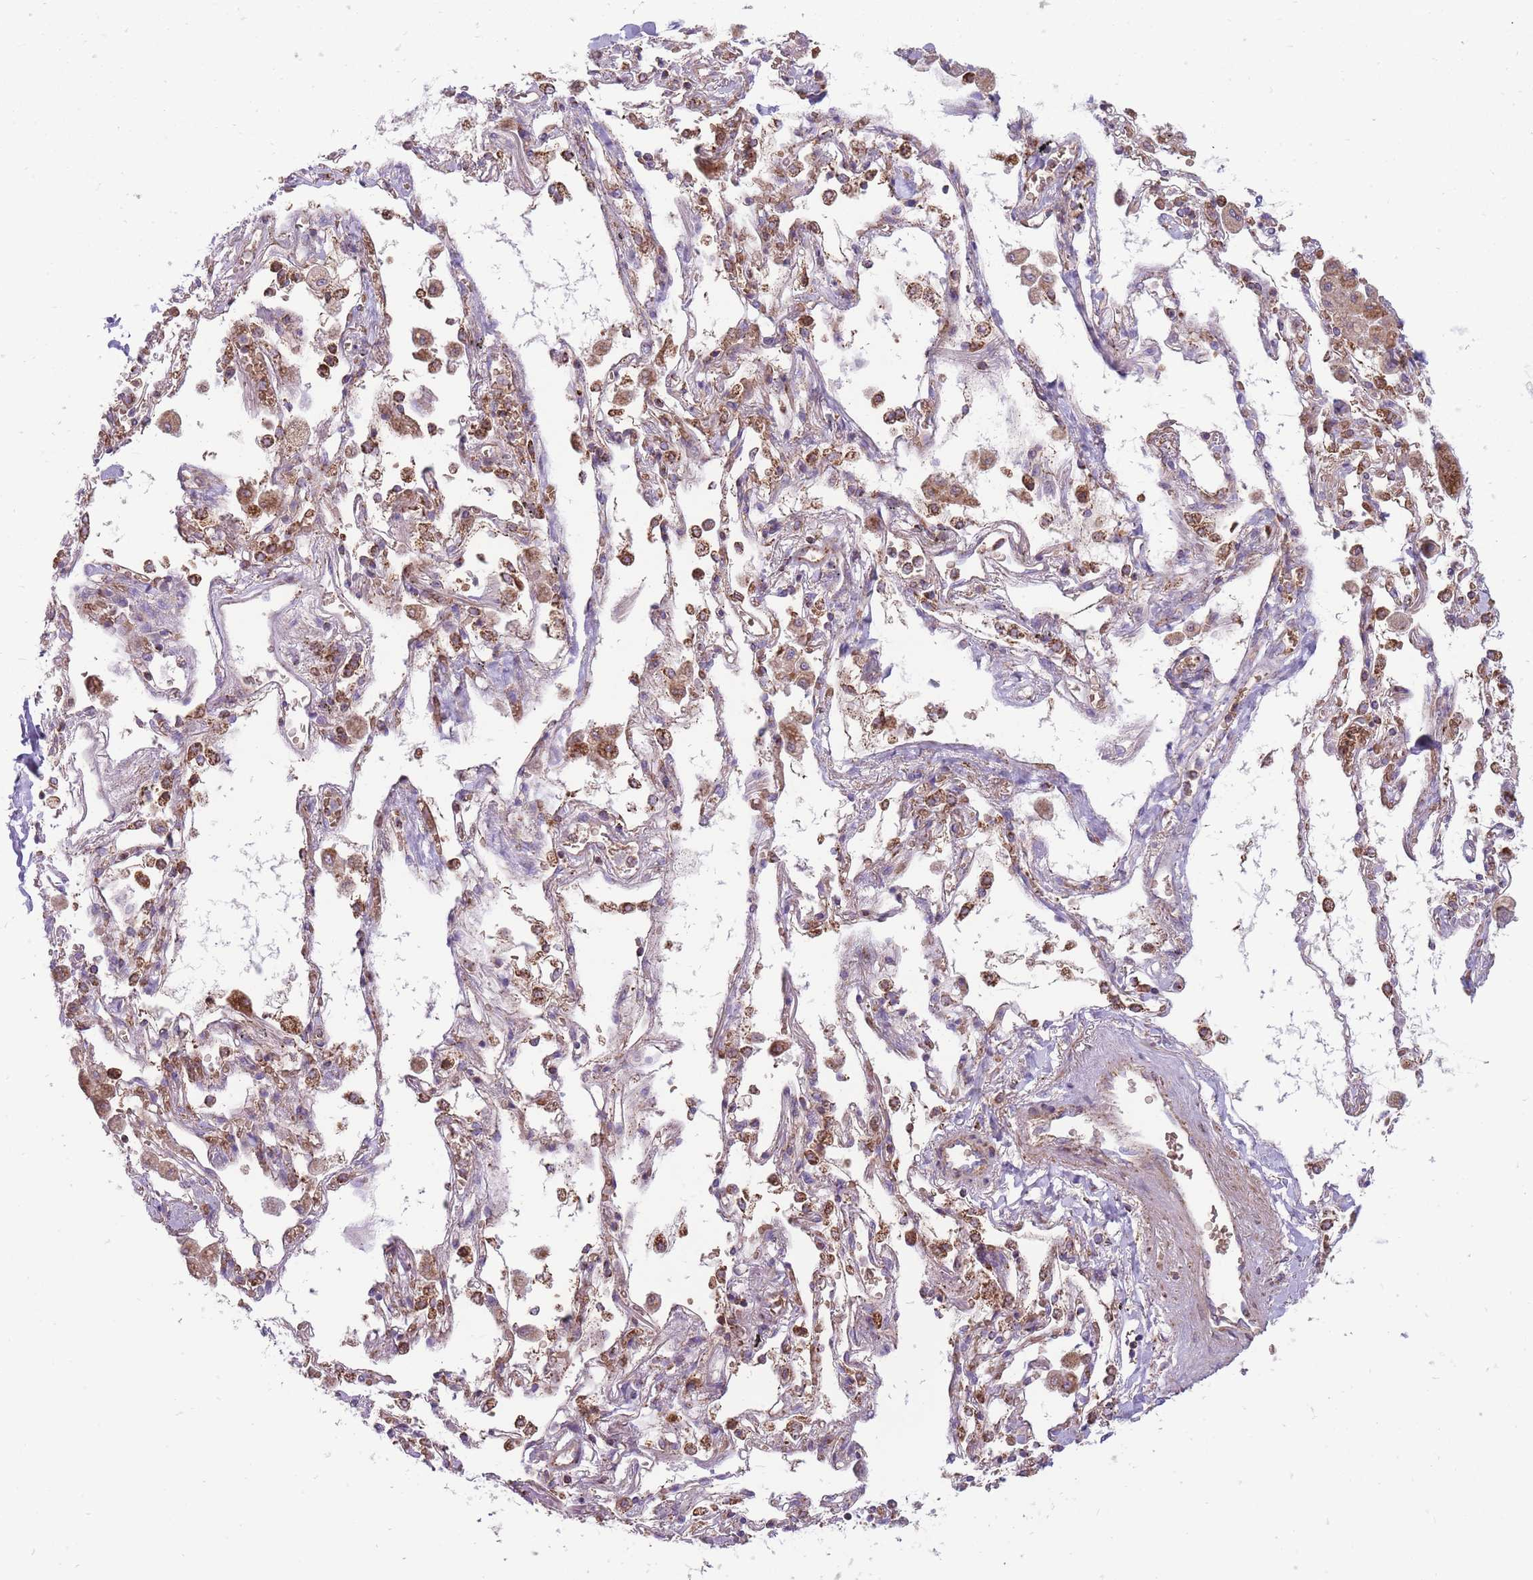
{"staining": {"intensity": "negative", "quantity": "none", "location": "none"}, "tissue": "adipose tissue", "cell_type": "Adipocytes", "image_type": "normal", "snomed": [{"axis": "morphology", "description": "Normal tissue, NOS"}, {"axis": "topography", "description": "Cartilage tissue"}], "caption": "Photomicrograph shows no significant protein staining in adipocytes of benign adipose tissue. The staining is performed using DAB (3,3'-diaminobenzidine) brown chromogen with nuclei counter-stained in using hematoxylin.", "gene": "ANKRD10", "patient": {"sex": "male", "age": 73}}